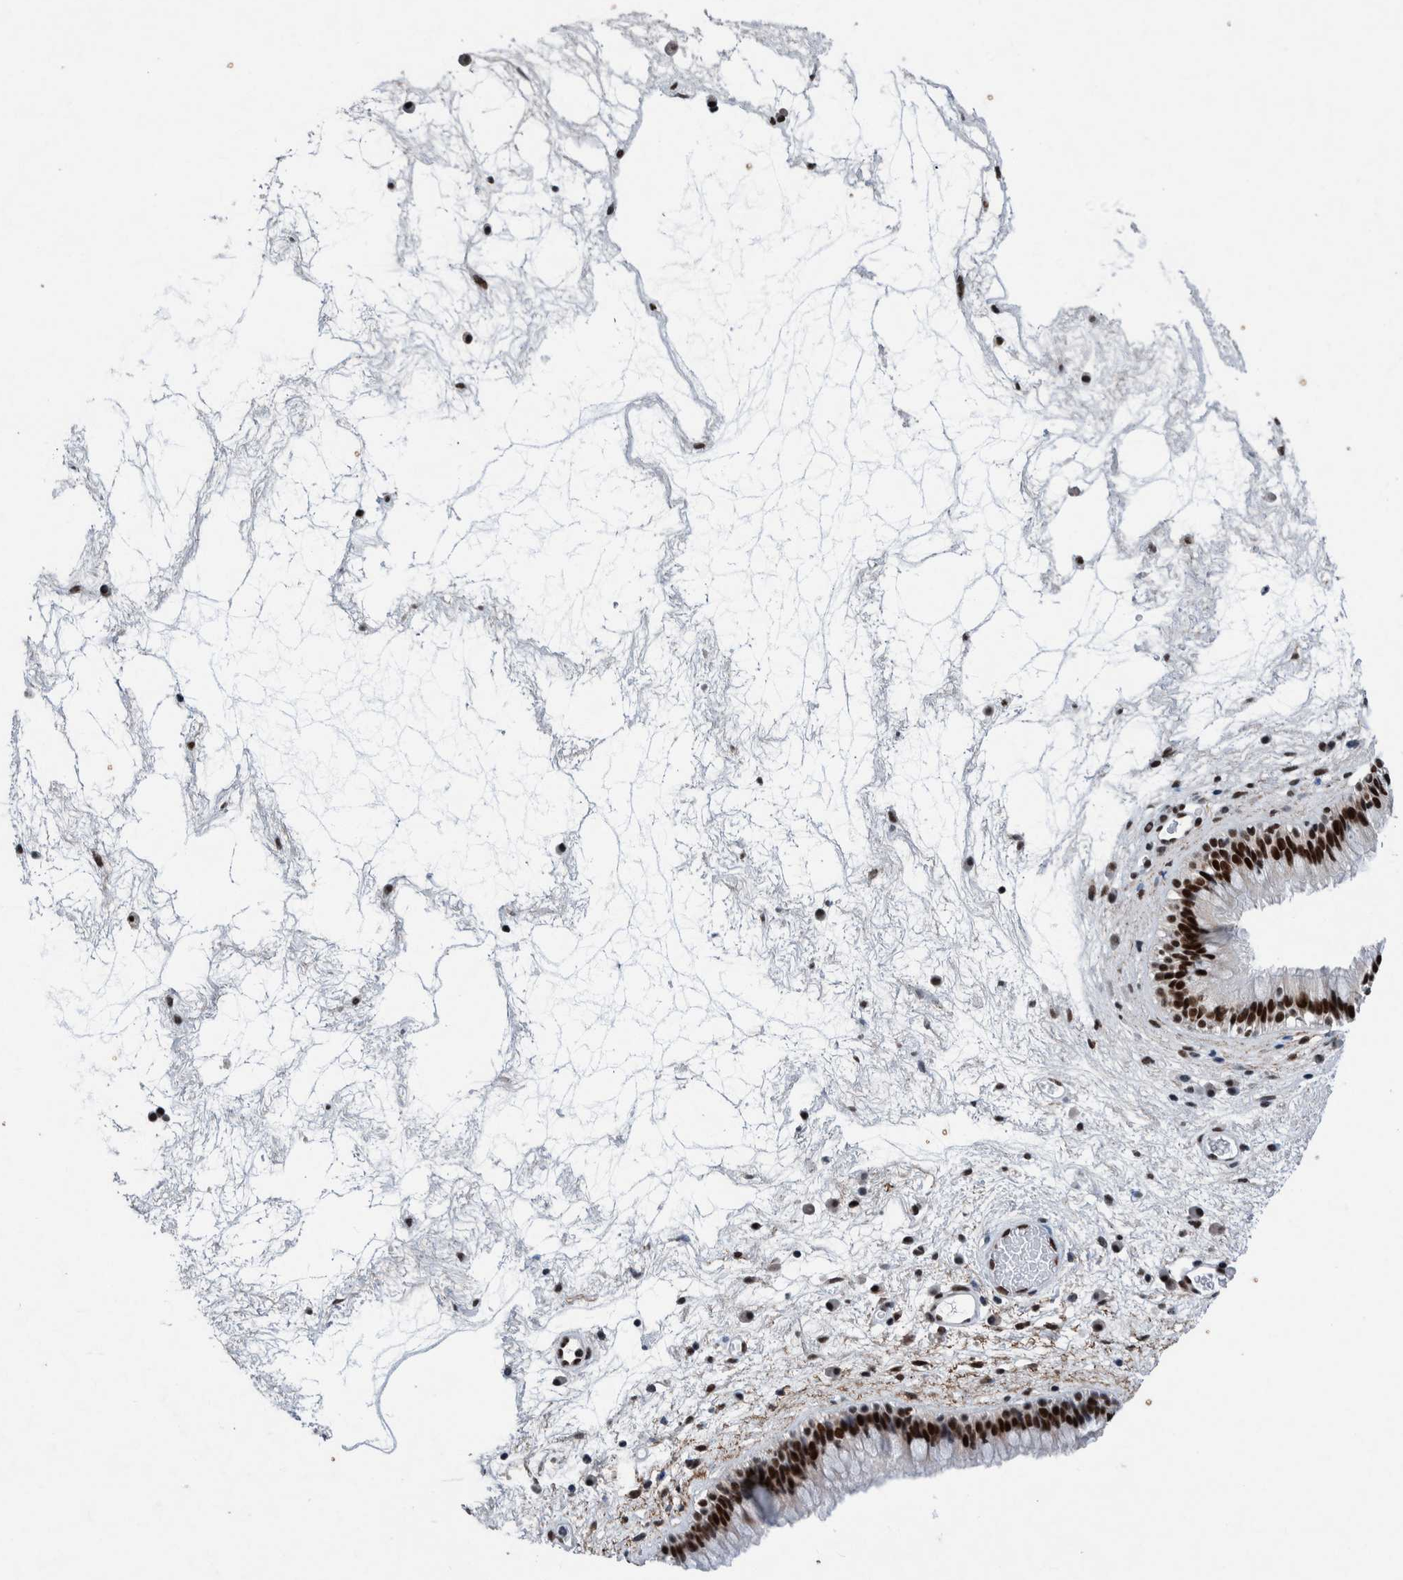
{"staining": {"intensity": "strong", "quantity": ">75%", "location": "nuclear"}, "tissue": "nasopharynx", "cell_type": "Respiratory epithelial cells", "image_type": "normal", "snomed": [{"axis": "morphology", "description": "Normal tissue, NOS"}, {"axis": "morphology", "description": "Inflammation, NOS"}, {"axis": "topography", "description": "Nasopharynx"}], "caption": "IHC histopathology image of unremarkable nasopharynx: nasopharynx stained using immunohistochemistry shows high levels of strong protein expression localized specifically in the nuclear of respiratory epithelial cells, appearing as a nuclear brown color.", "gene": "TAF10", "patient": {"sex": "male", "age": 48}}